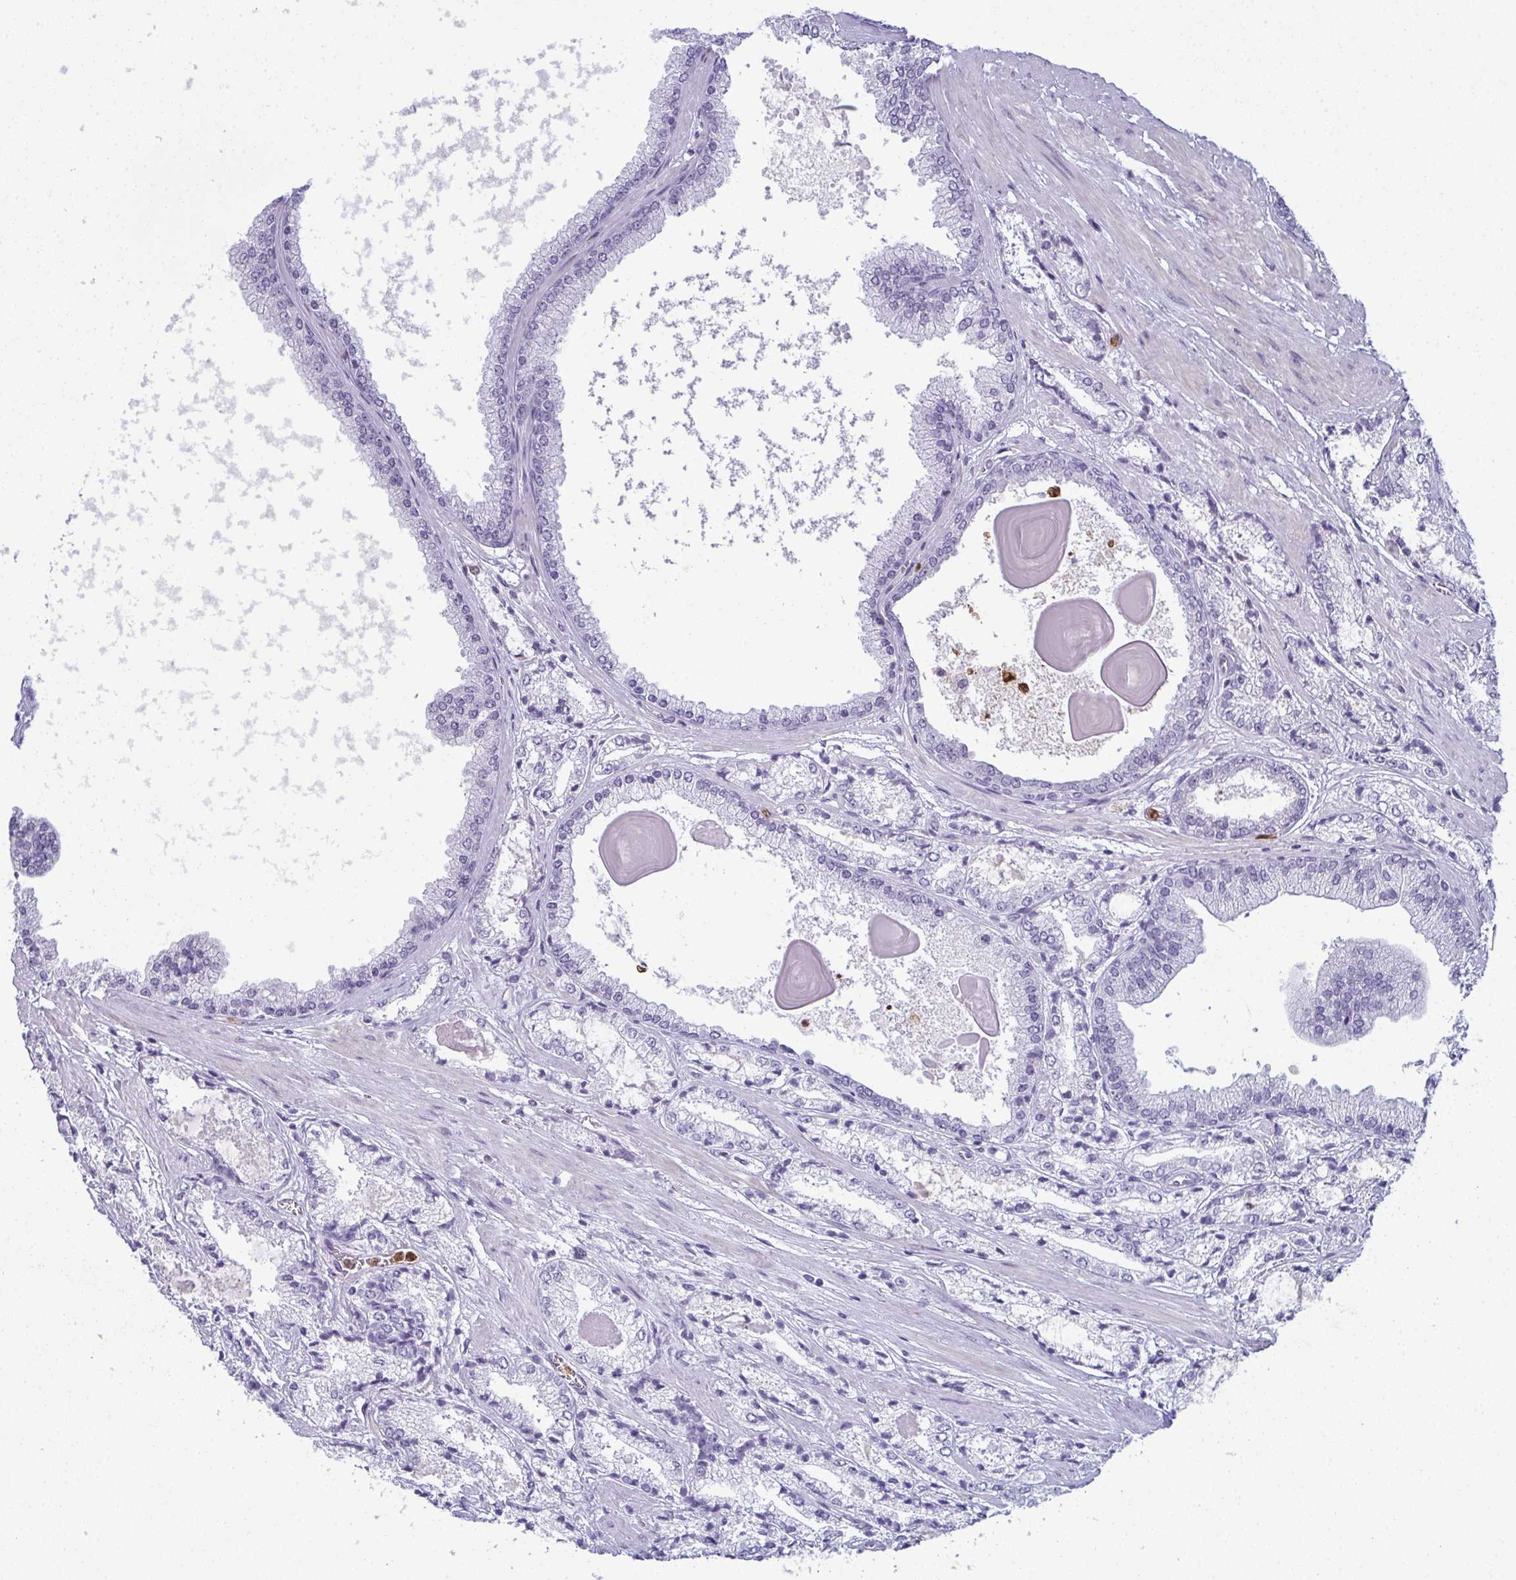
{"staining": {"intensity": "negative", "quantity": "none", "location": "none"}, "tissue": "prostate cancer", "cell_type": "Tumor cells", "image_type": "cancer", "snomed": [{"axis": "morphology", "description": "Adenocarcinoma, High grade"}, {"axis": "topography", "description": "Prostate"}], "caption": "Tumor cells show no significant expression in prostate cancer (high-grade adenocarcinoma).", "gene": "CDA", "patient": {"sex": "male", "age": 64}}